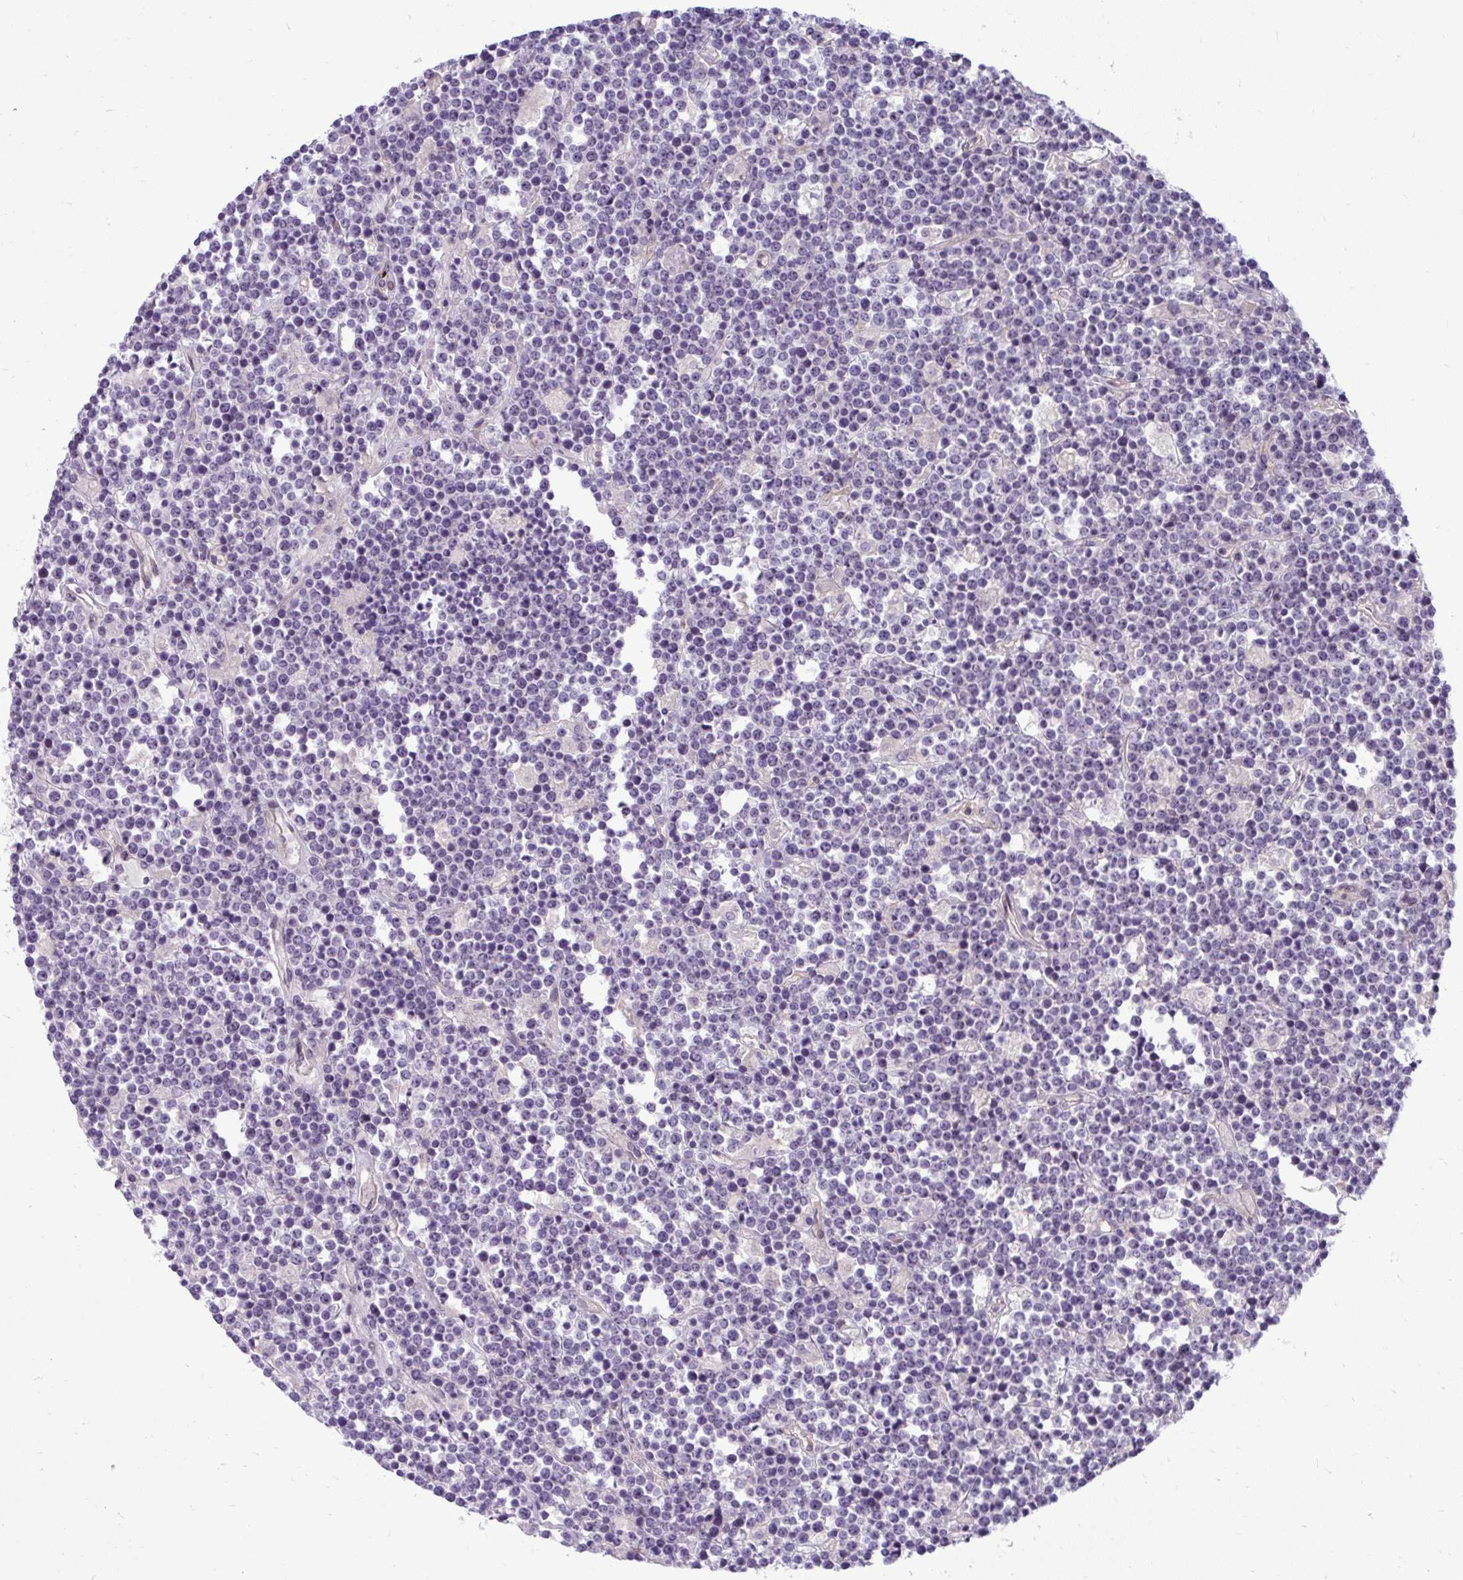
{"staining": {"intensity": "weak", "quantity": "<25%", "location": "nuclear"}, "tissue": "lymphoma", "cell_type": "Tumor cells", "image_type": "cancer", "snomed": [{"axis": "morphology", "description": "Malignant lymphoma, non-Hodgkin's type, High grade"}, {"axis": "topography", "description": "Ovary"}], "caption": "An immunohistochemistry histopathology image of lymphoma is shown. There is no staining in tumor cells of lymphoma.", "gene": "MUS81", "patient": {"sex": "female", "age": 56}}